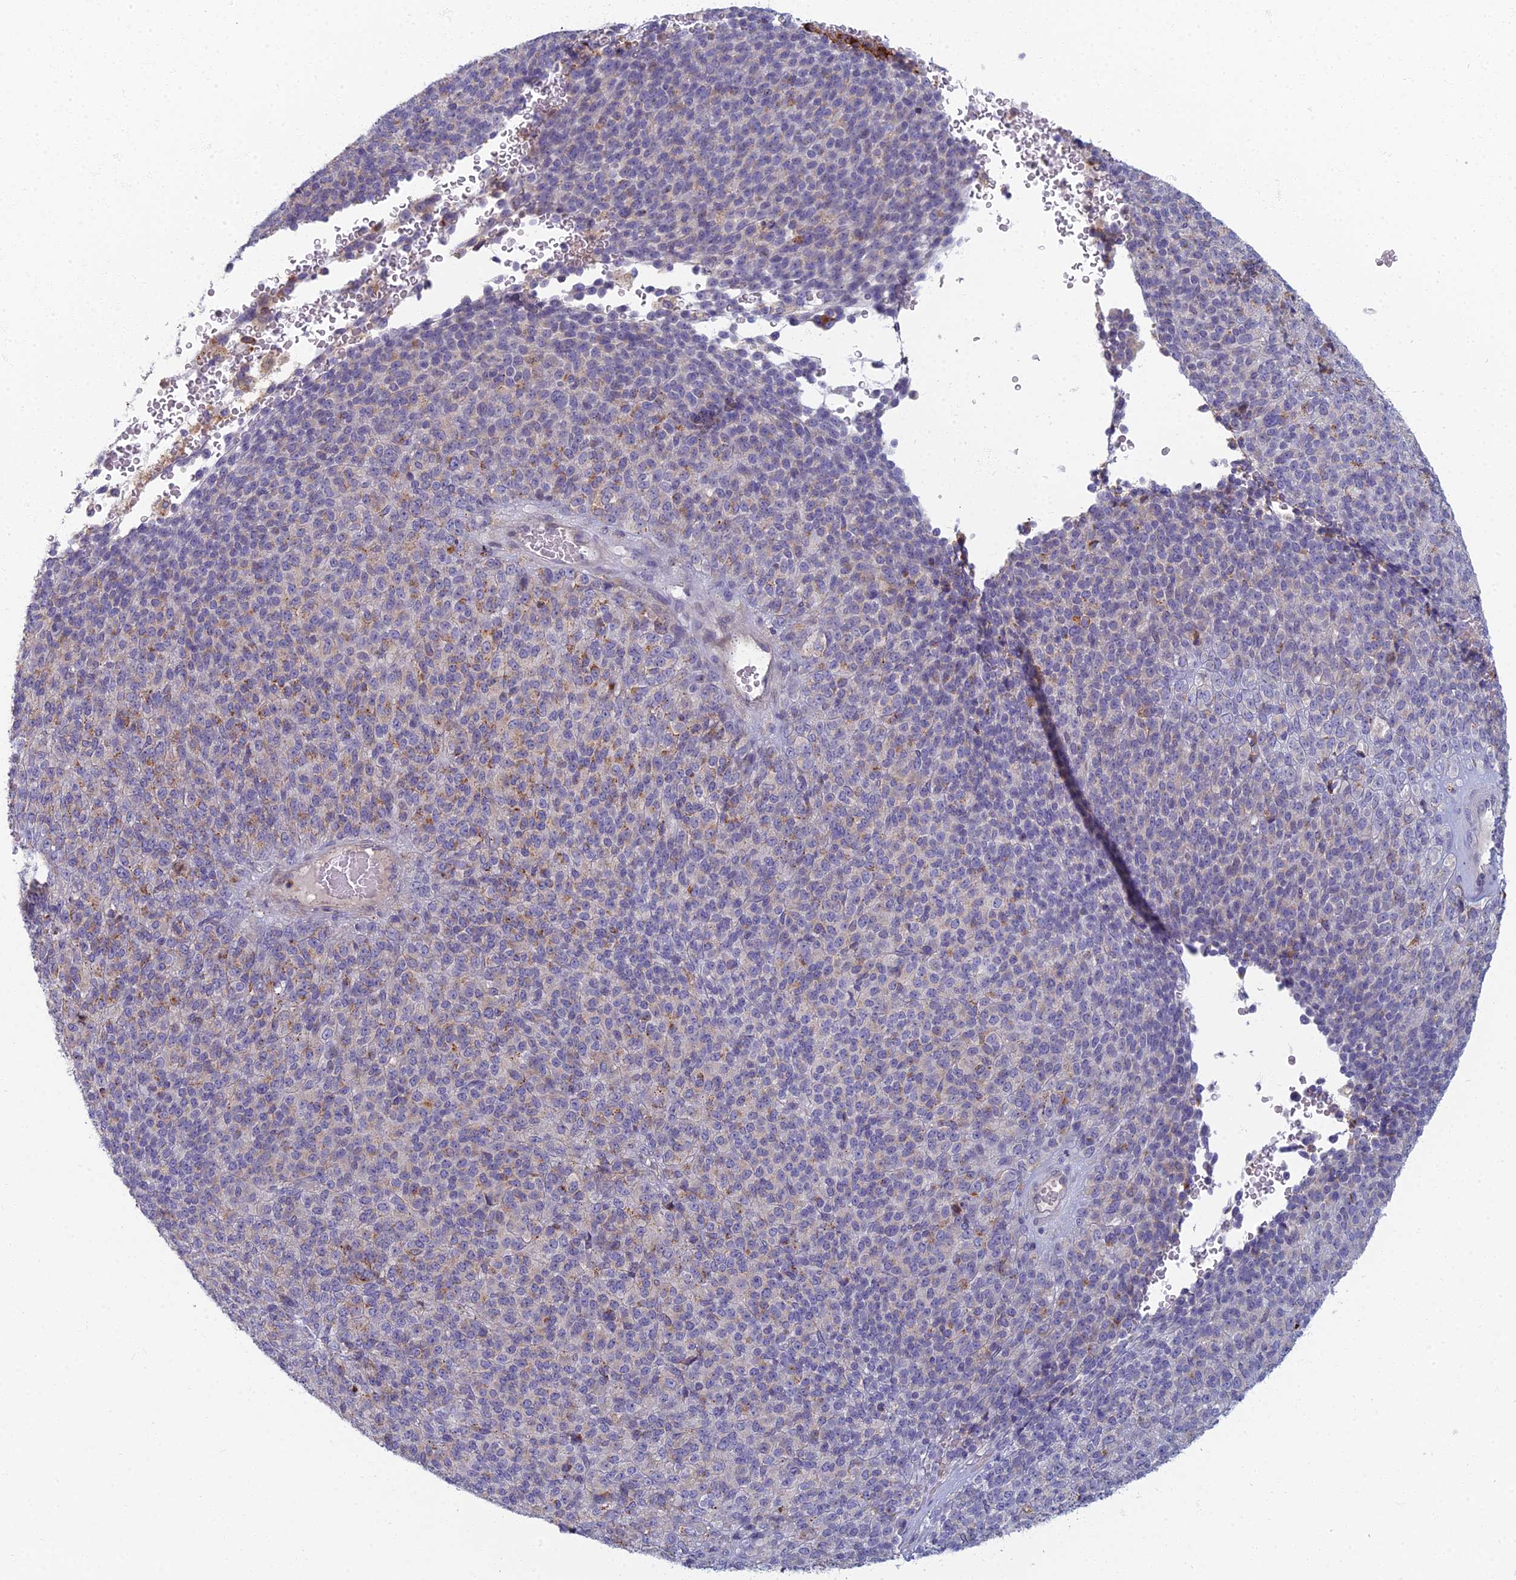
{"staining": {"intensity": "weak", "quantity": "<25%", "location": "cytoplasmic/membranous"}, "tissue": "melanoma", "cell_type": "Tumor cells", "image_type": "cancer", "snomed": [{"axis": "morphology", "description": "Malignant melanoma, Metastatic site"}, {"axis": "topography", "description": "Brain"}], "caption": "The immunohistochemistry (IHC) micrograph has no significant positivity in tumor cells of malignant melanoma (metastatic site) tissue. (DAB immunohistochemistry (IHC), high magnification).", "gene": "CHMP4B", "patient": {"sex": "female", "age": 56}}